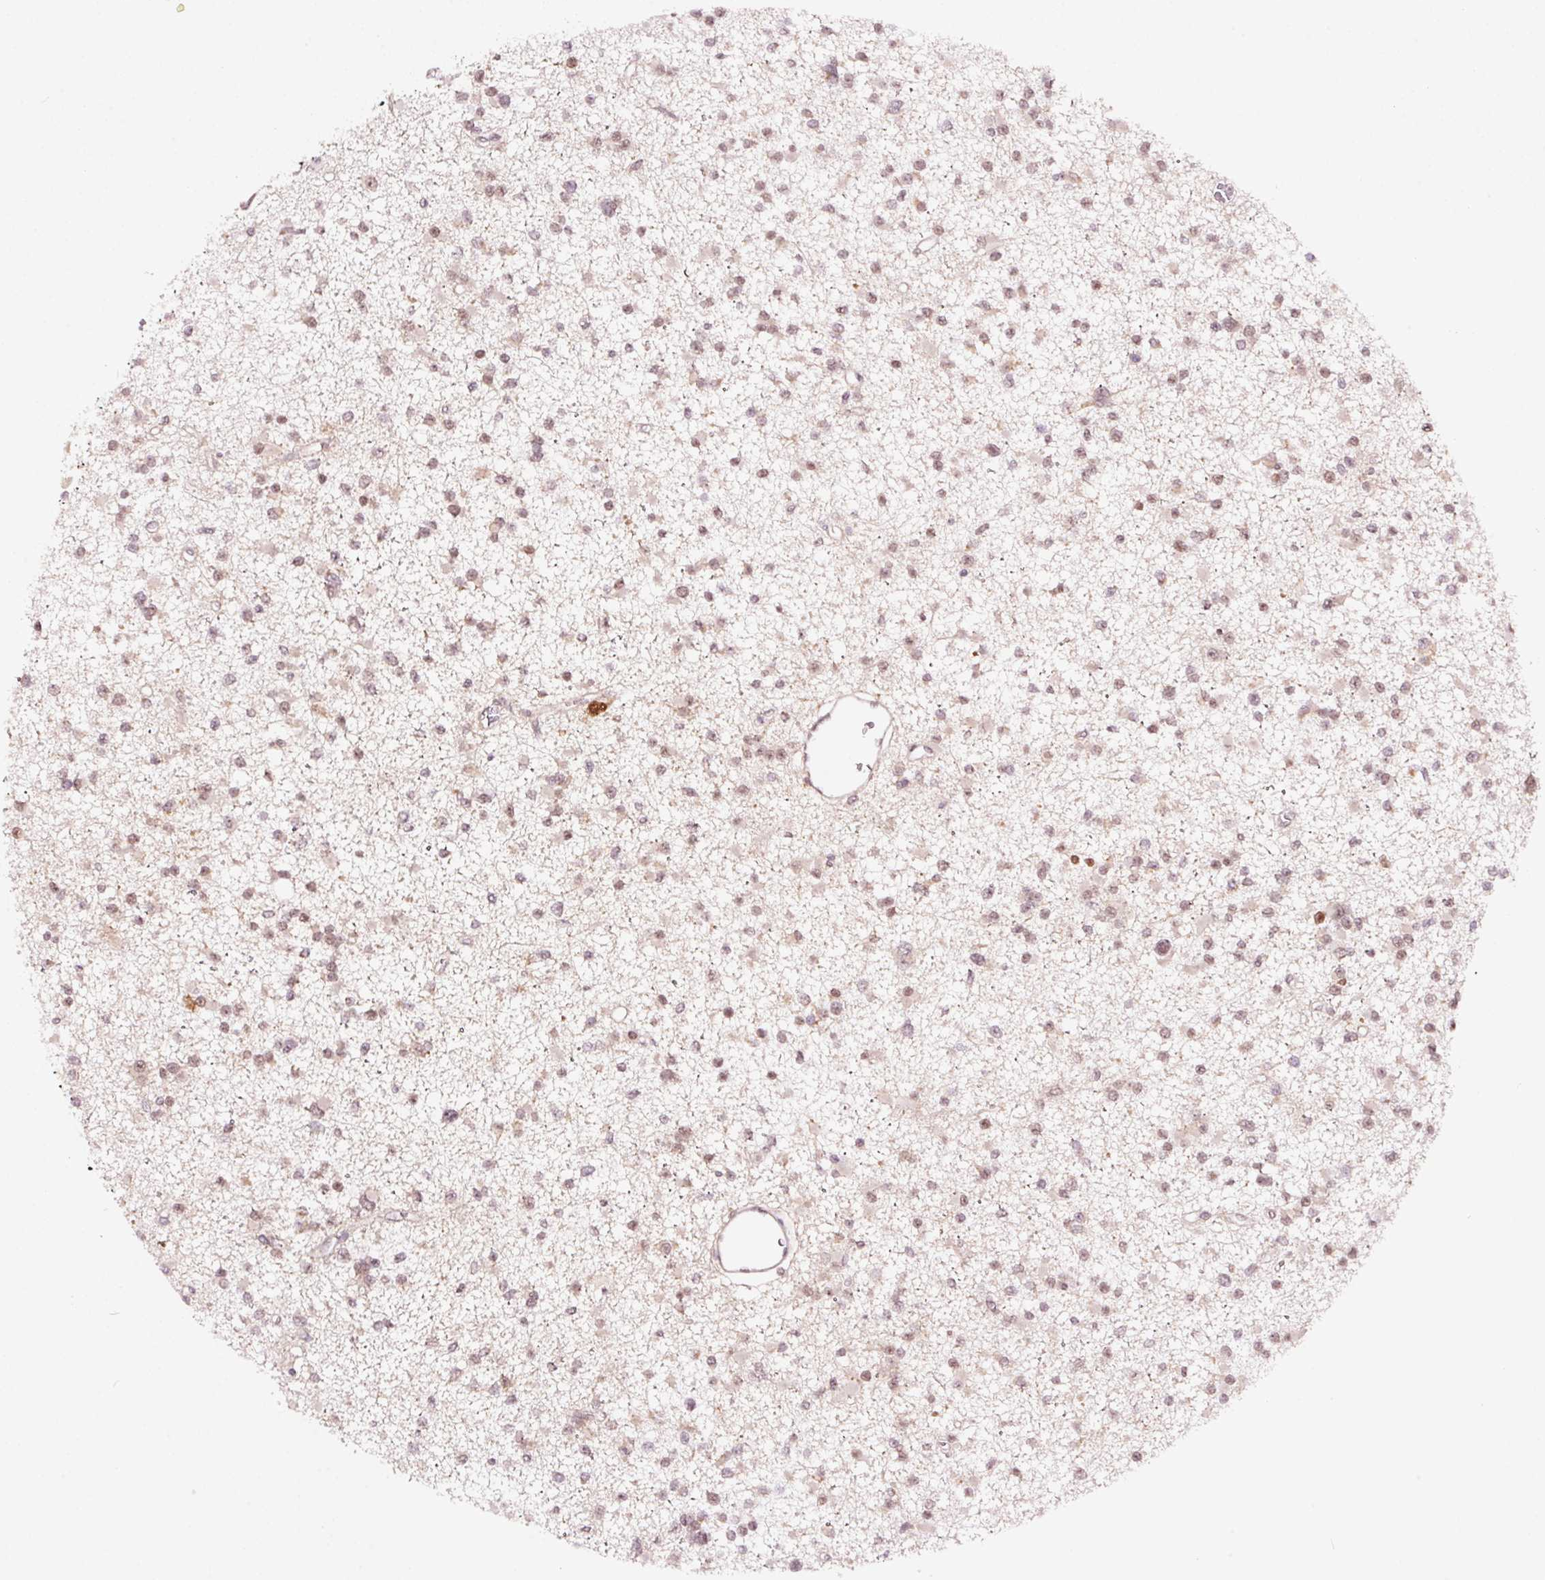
{"staining": {"intensity": "weak", "quantity": ">75%", "location": "nuclear"}, "tissue": "glioma", "cell_type": "Tumor cells", "image_type": "cancer", "snomed": [{"axis": "morphology", "description": "Glioma, malignant, Low grade"}, {"axis": "topography", "description": "Brain"}], "caption": "Malignant glioma (low-grade) stained for a protein reveals weak nuclear positivity in tumor cells.", "gene": "RFC4", "patient": {"sex": "female", "age": 22}}